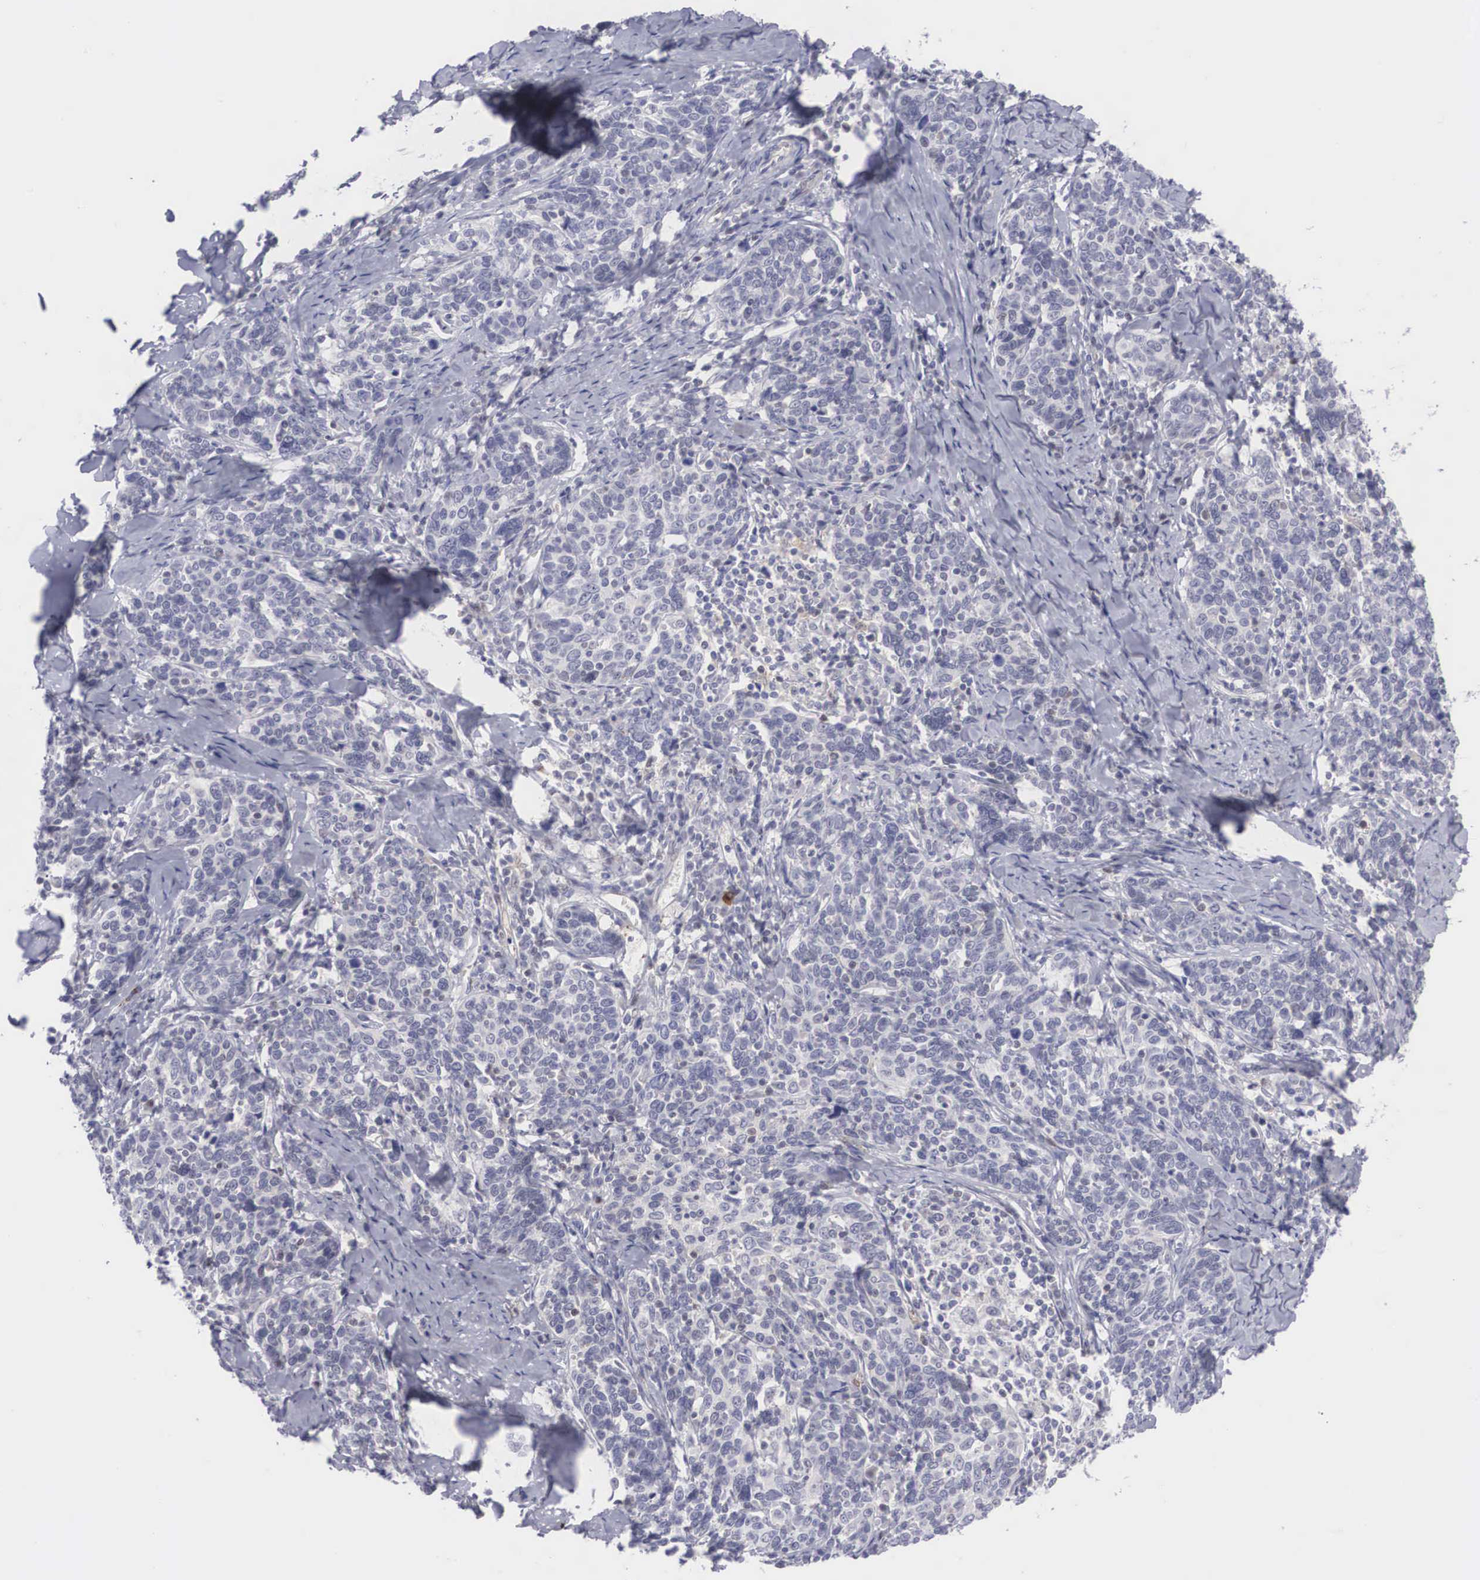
{"staining": {"intensity": "negative", "quantity": "none", "location": "none"}, "tissue": "cervical cancer", "cell_type": "Tumor cells", "image_type": "cancer", "snomed": [{"axis": "morphology", "description": "Squamous cell carcinoma, NOS"}, {"axis": "topography", "description": "Cervix"}], "caption": "Cervical cancer stained for a protein using IHC displays no staining tumor cells.", "gene": "RBPJ", "patient": {"sex": "female", "age": 41}}